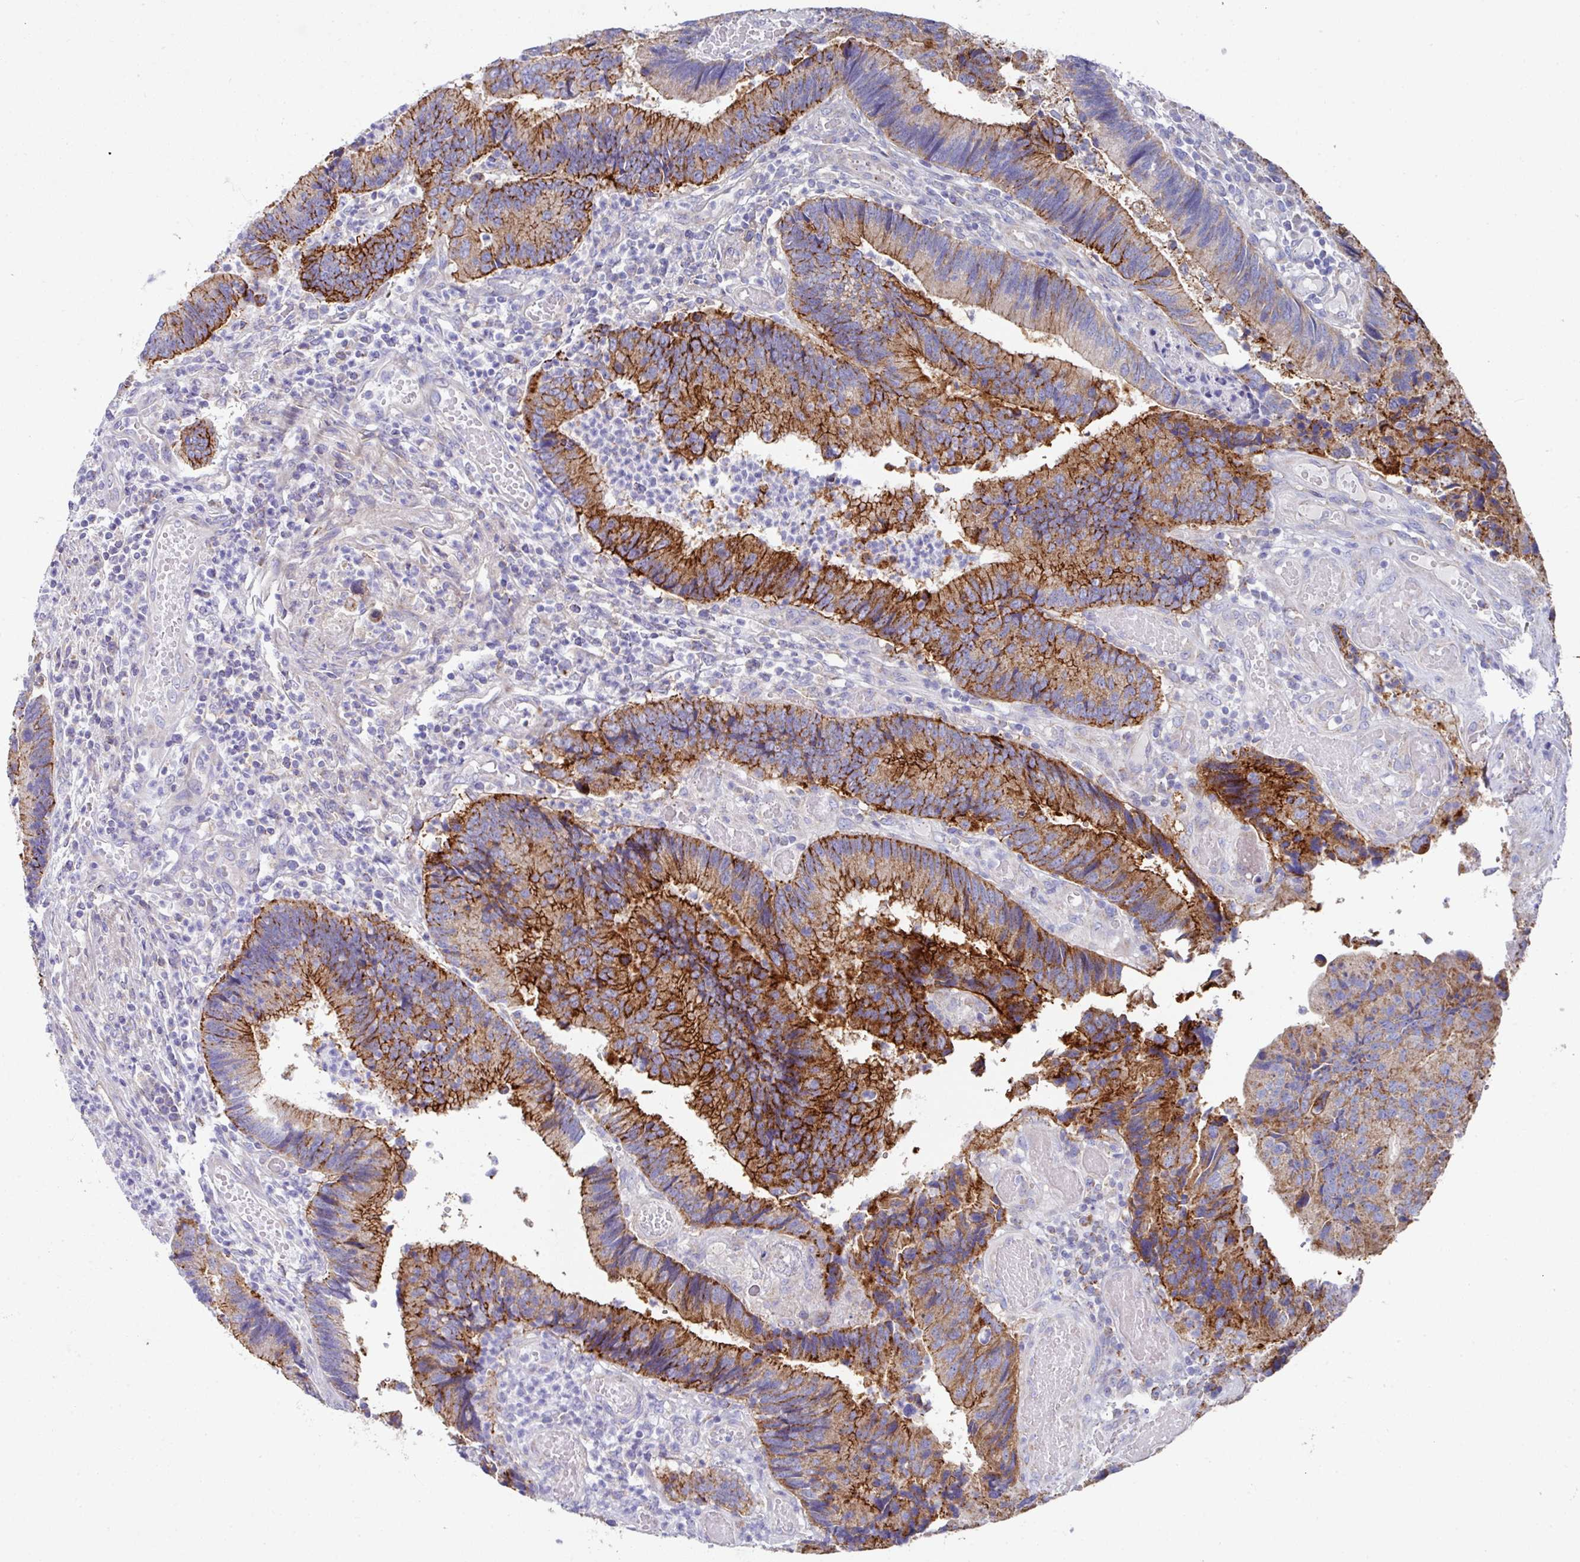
{"staining": {"intensity": "strong", "quantity": ">75%", "location": "cytoplasmic/membranous"}, "tissue": "colorectal cancer", "cell_type": "Tumor cells", "image_type": "cancer", "snomed": [{"axis": "morphology", "description": "Adenocarcinoma, NOS"}, {"axis": "topography", "description": "Colon"}], "caption": "Protein analysis of colorectal cancer (adenocarcinoma) tissue displays strong cytoplasmic/membranous staining in about >75% of tumor cells. (DAB (3,3'-diaminobenzidine) = brown stain, brightfield microscopy at high magnification).", "gene": "CLDN1", "patient": {"sex": "female", "age": 67}}